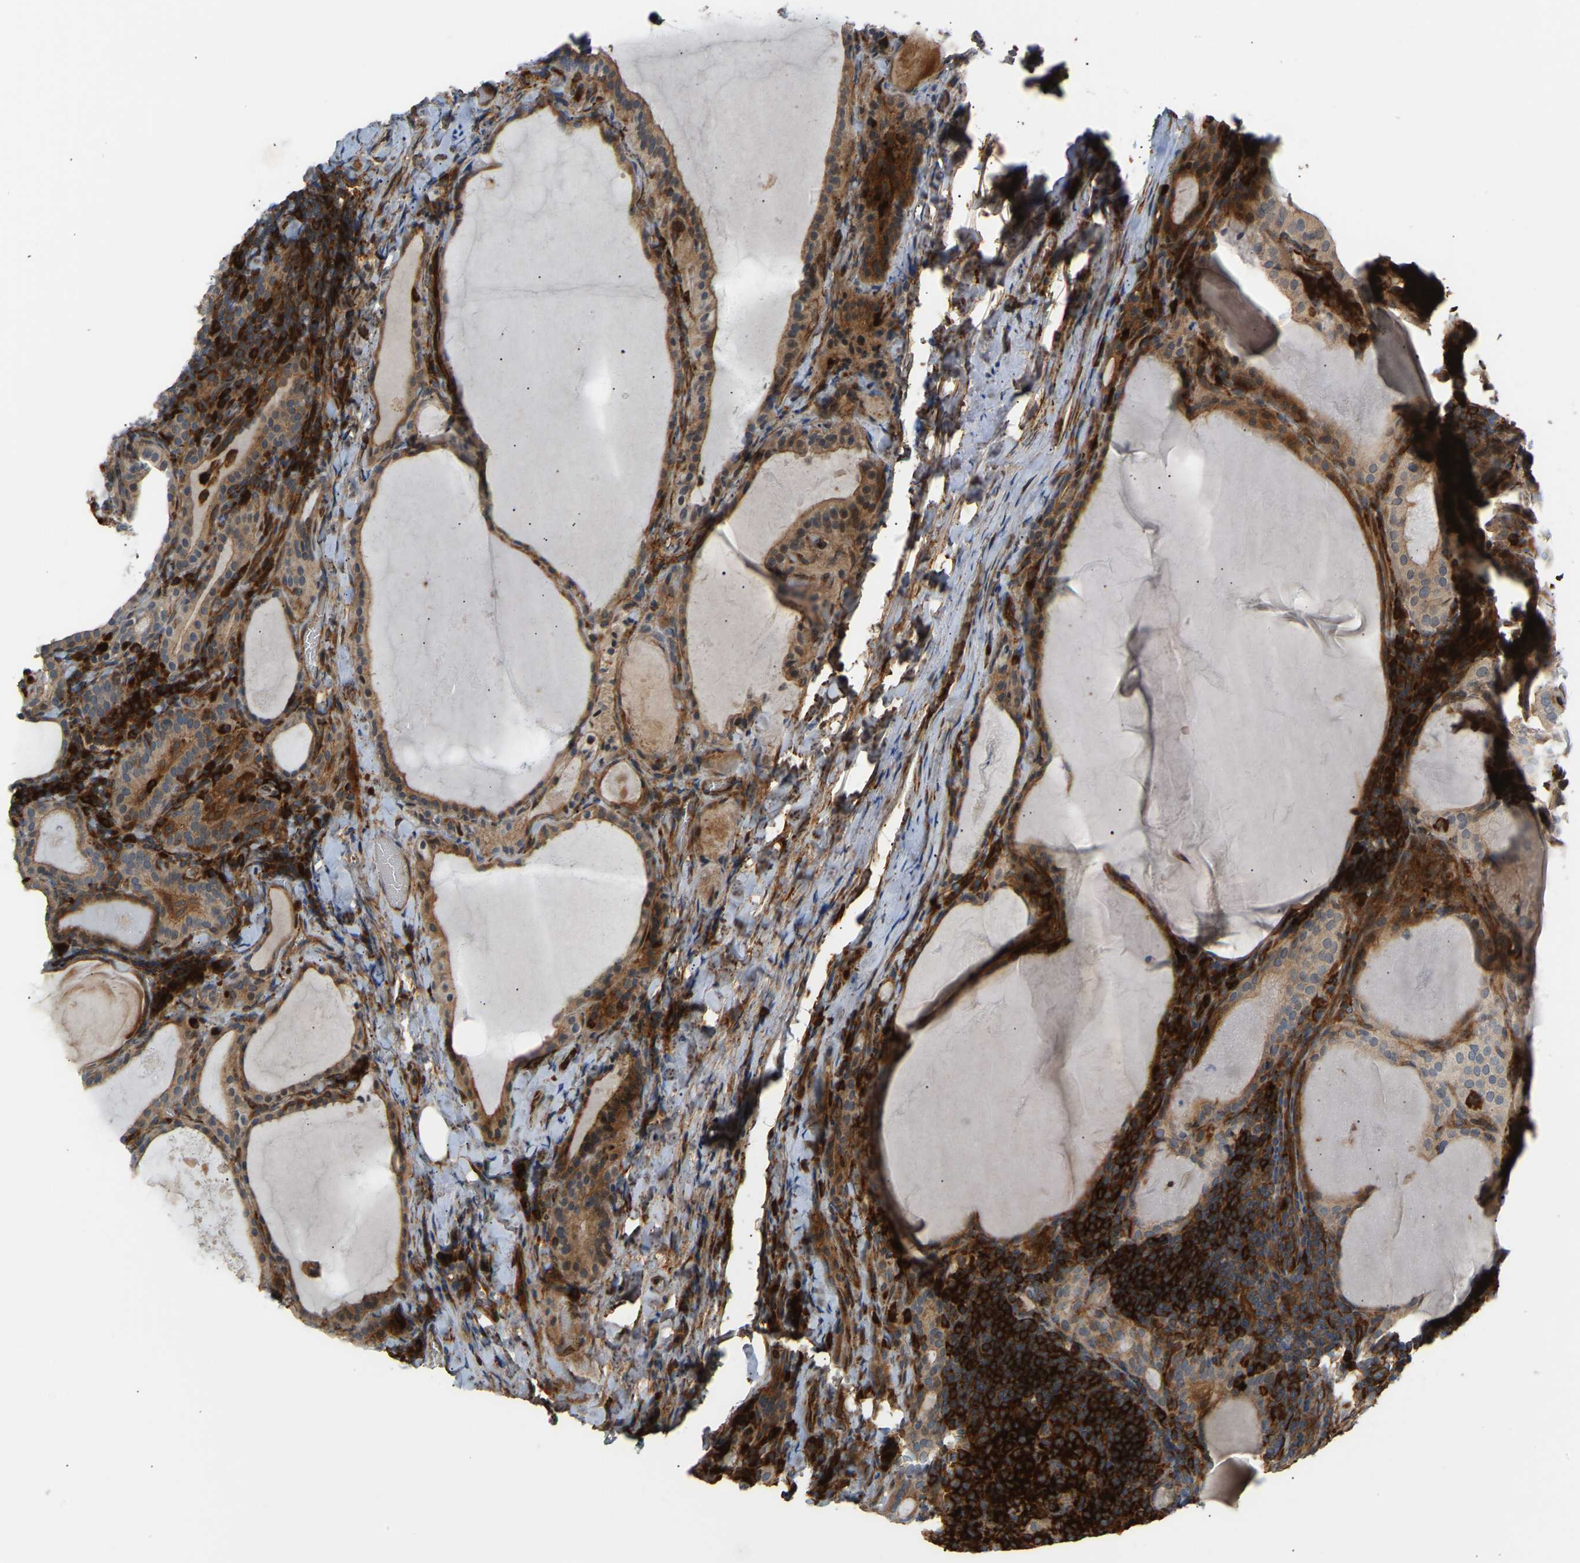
{"staining": {"intensity": "weak", "quantity": ">75%", "location": "cytoplasmic/membranous"}, "tissue": "thyroid cancer", "cell_type": "Tumor cells", "image_type": "cancer", "snomed": [{"axis": "morphology", "description": "Papillary adenocarcinoma, NOS"}, {"axis": "topography", "description": "Thyroid gland"}], "caption": "Protein staining by immunohistochemistry reveals weak cytoplasmic/membranous expression in about >75% of tumor cells in papillary adenocarcinoma (thyroid).", "gene": "PLCG2", "patient": {"sex": "female", "age": 42}}